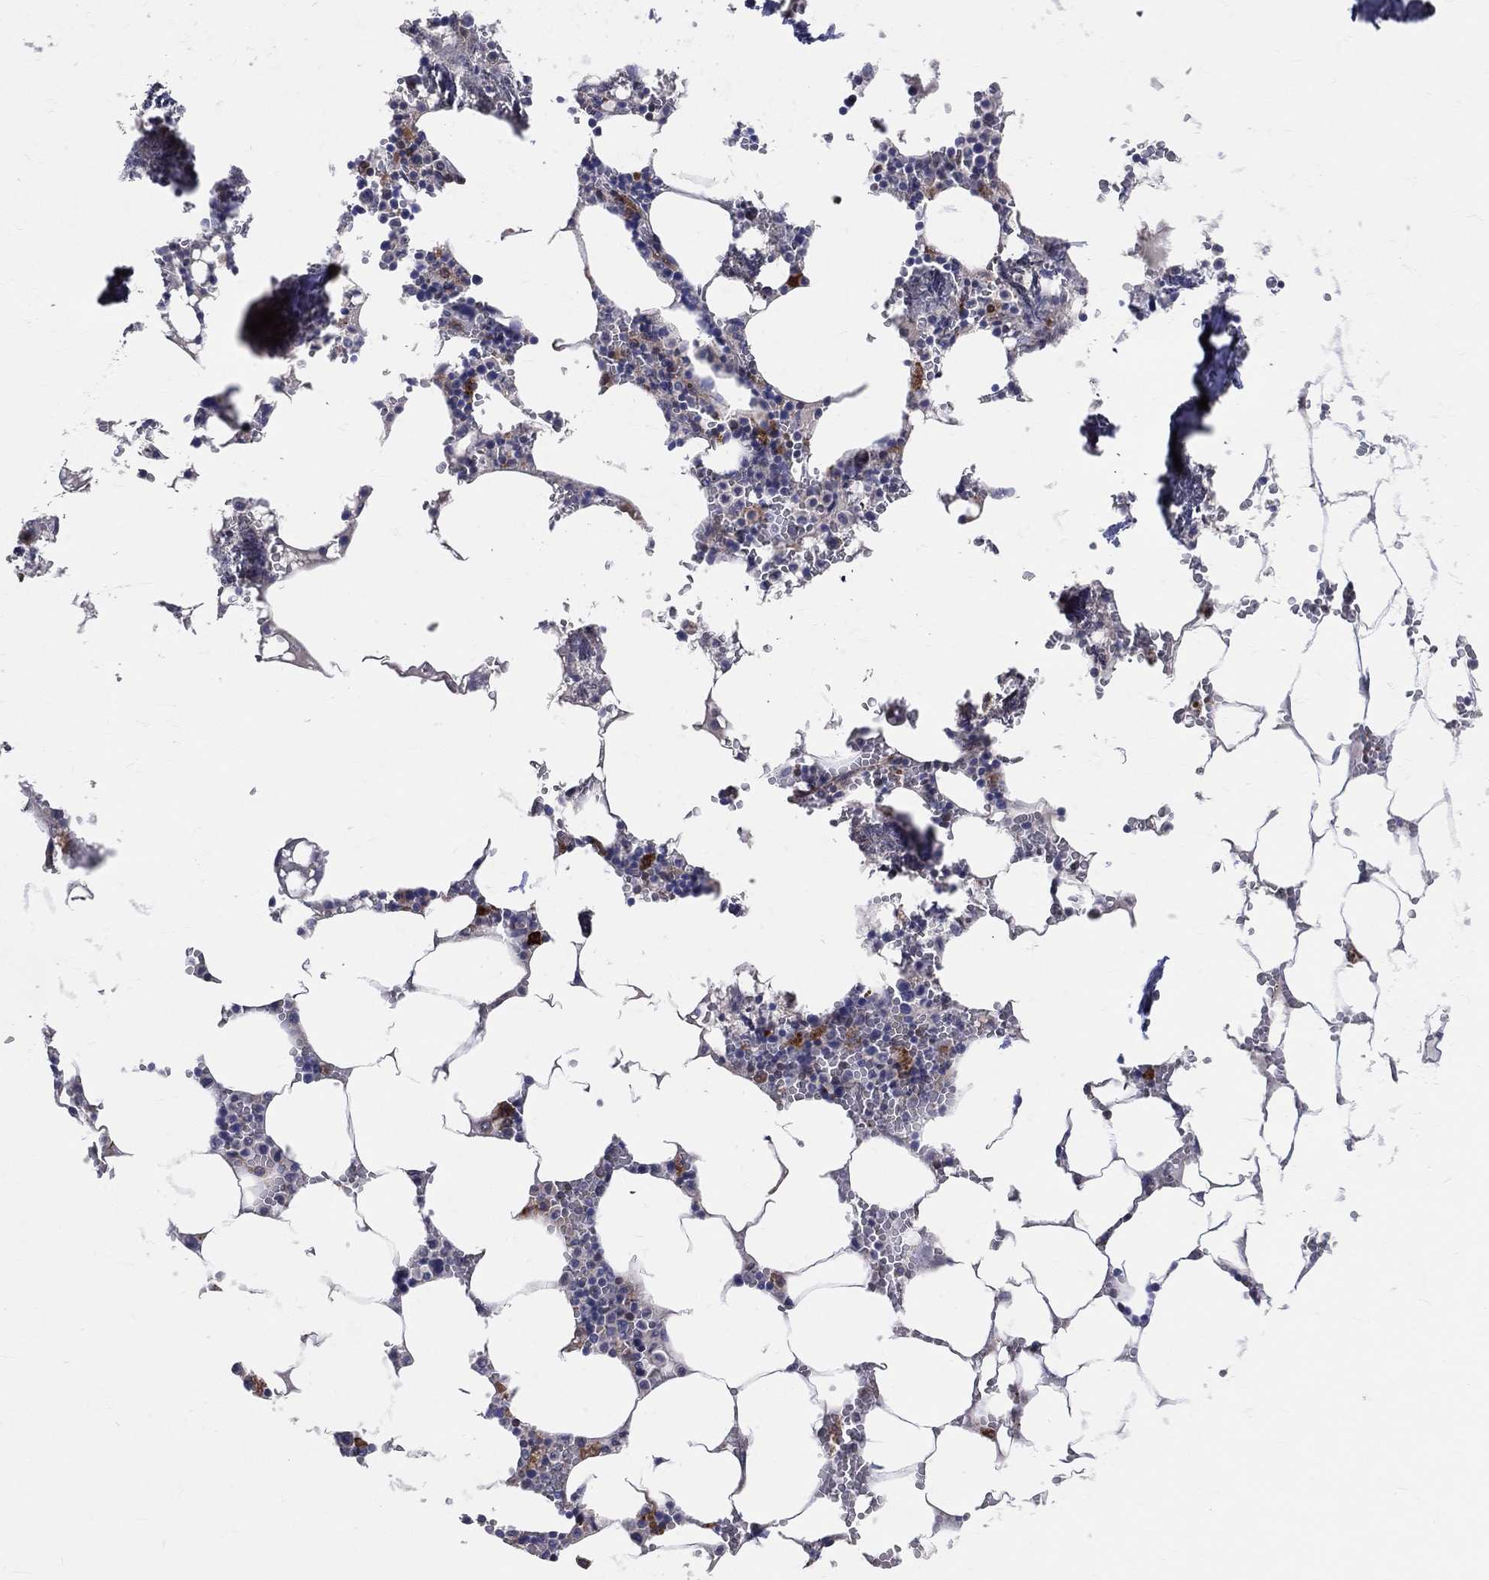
{"staining": {"intensity": "moderate", "quantity": "<25%", "location": "cytoplasmic/membranous"}, "tissue": "bone marrow", "cell_type": "Hematopoietic cells", "image_type": "normal", "snomed": [{"axis": "morphology", "description": "Normal tissue, NOS"}, {"axis": "topography", "description": "Bone marrow"}], "caption": "The immunohistochemical stain shows moderate cytoplasmic/membranous positivity in hematopoietic cells of unremarkable bone marrow.", "gene": "CD74", "patient": {"sex": "female", "age": 64}}